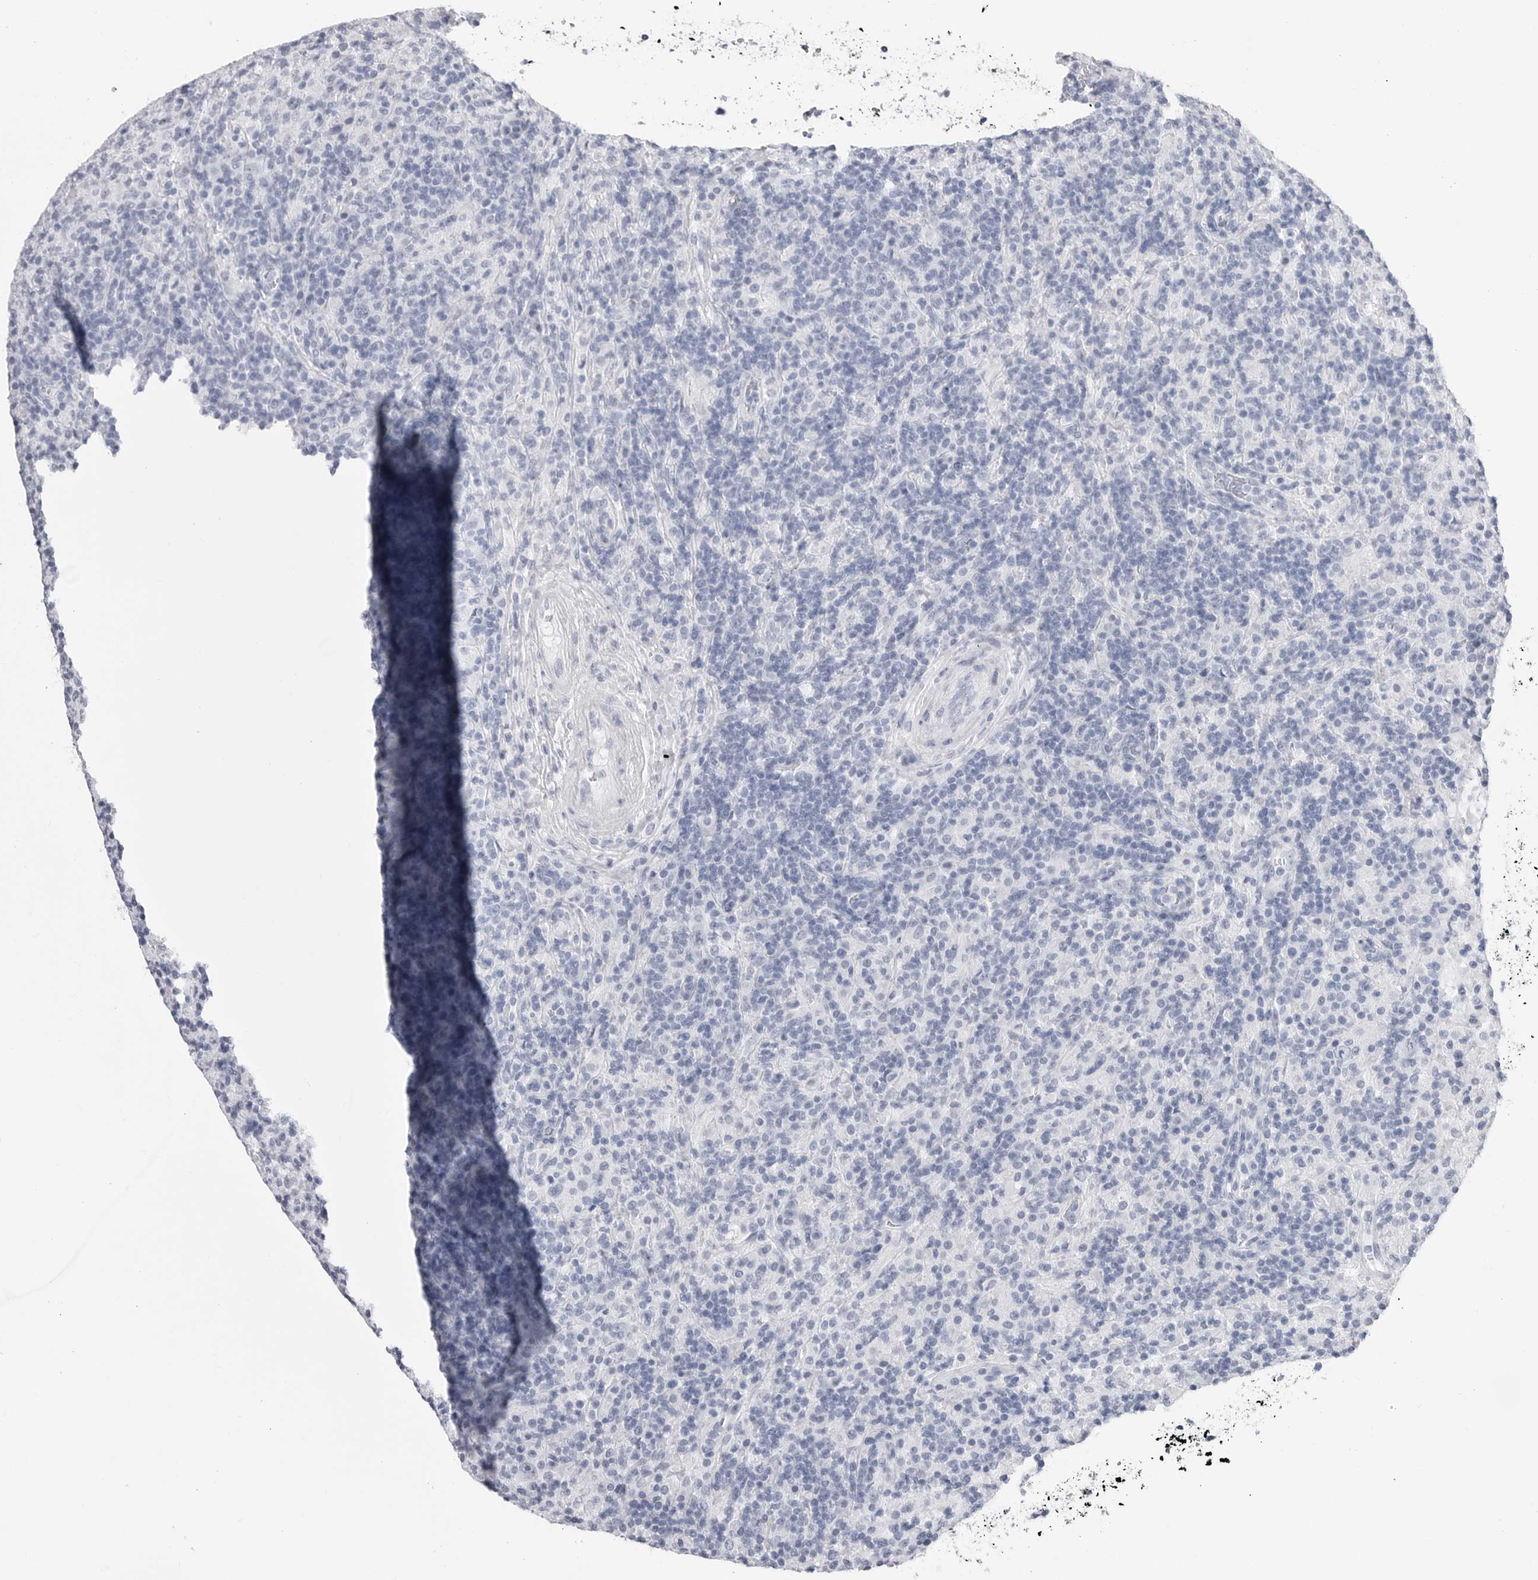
{"staining": {"intensity": "negative", "quantity": "none", "location": "none"}, "tissue": "lymphoma", "cell_type": "Tumor cells", "image_type": "cancer", "snomed": [{"axis": "morphology", "description": "Hodgkin's disease, NOS"}, {"axis": "topography", "description": "Lymph node"}], "caption": "Hodgkin's disease stained for a protein using immunohistochemistry demonstrates no expression tumor cells.", "gene": "CSH1", "patient": {"sex": "male", "age": 70}}